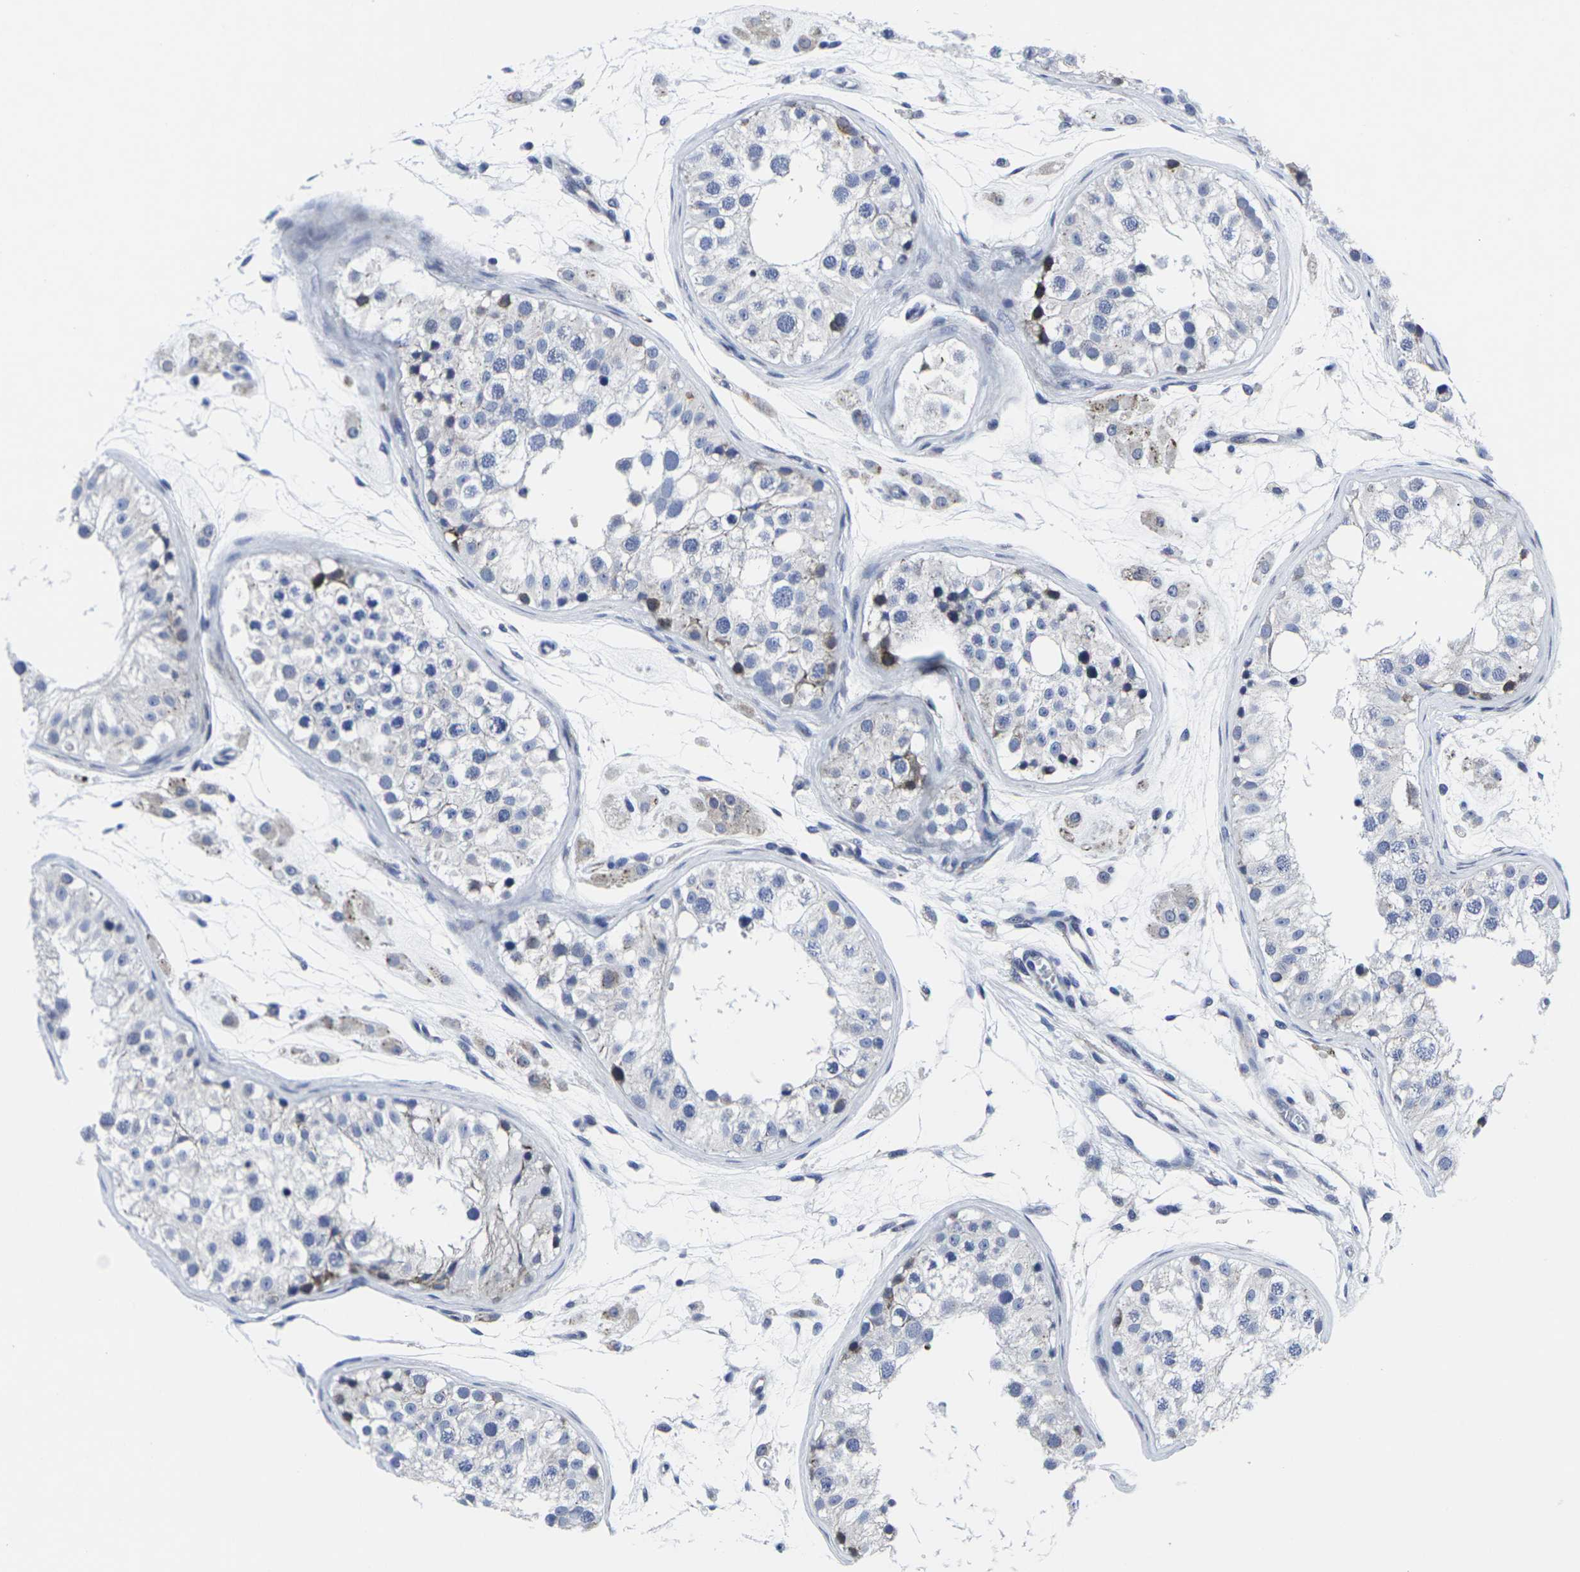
{"staining": {"intensity": "moderate", "quantity": "<25%", "location": "cytoplasmic/membranous"}, "tissue": "testis", "cell_type": "Cells in seminiferous ducts", "image_type": "normal", "snomed": [{"axis": "morphology", "description": "Normal tissue, NOS"}, {"axis": "morphology", "description": "Adenocarcinoma, metastatic, NOS"}, {"axis": "topography", "description": "Testis"}], "caption": "Brown immunohistochemical staining in normal testis exhibits moderate cytoplasmic/membranous expression in about <25% of cells in seminiferous ducts.", "gene": "RPN1", "patient": {"sex": "male", "age": 26}}